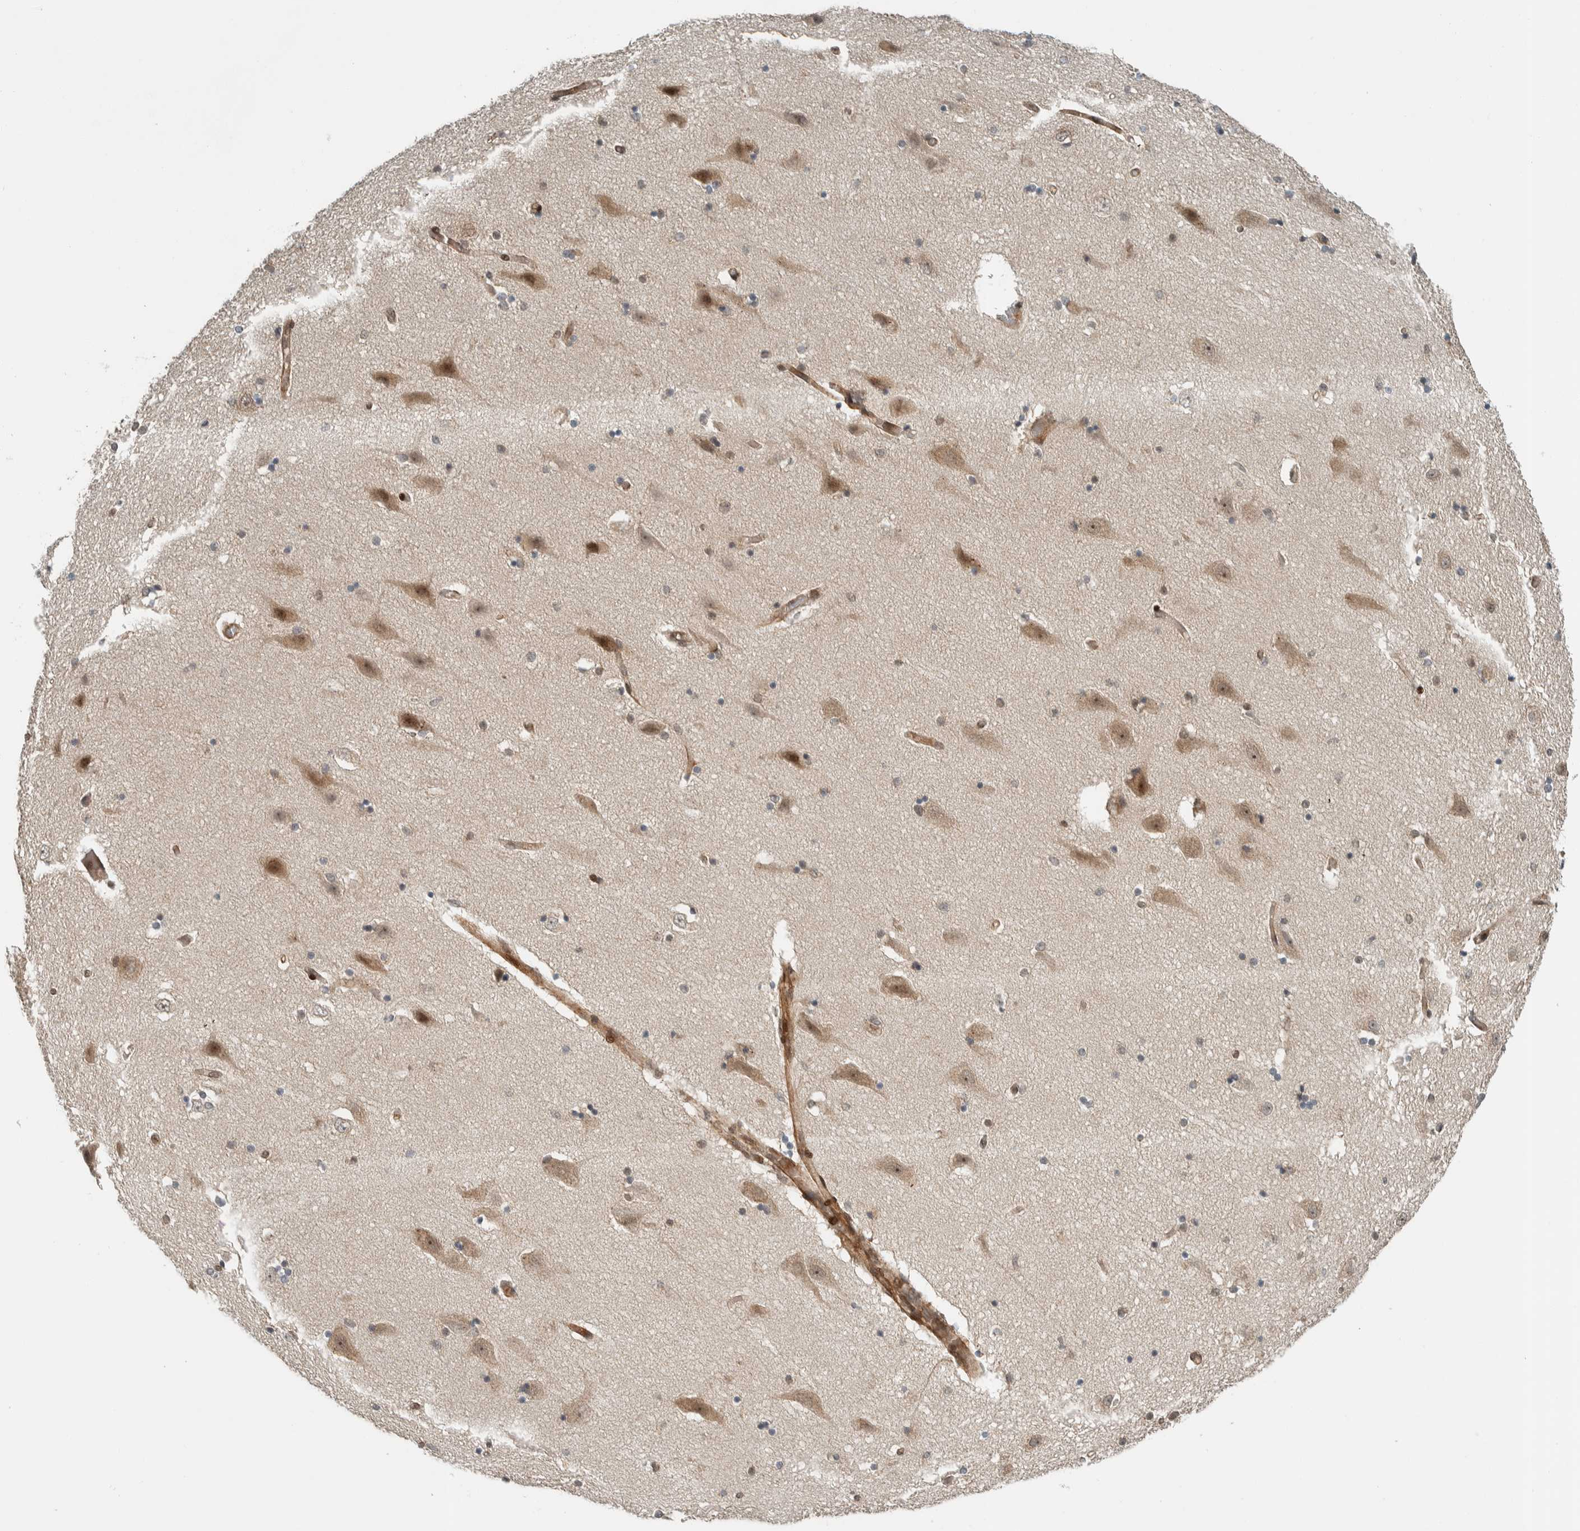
{"staining": {"intensity": "weak", "quantity": "<25%", "location": "cytoplasmic/membranous"}, "tissue": "hippocampus", "cell_type": "Glial cells", "image_type": "normal", "snomed": [{"axis": "morphology", "description": "Normal tissue, NOS"}, {"axis": "topography", "description": "Hippocampus"}], "caption": "Human hippocampus stained for a protein using immunohistochemistry (IHC) reveals no staining in glial cells.", "gene": "STXBP4", "patient": {"sex": "female", "age": 54}}